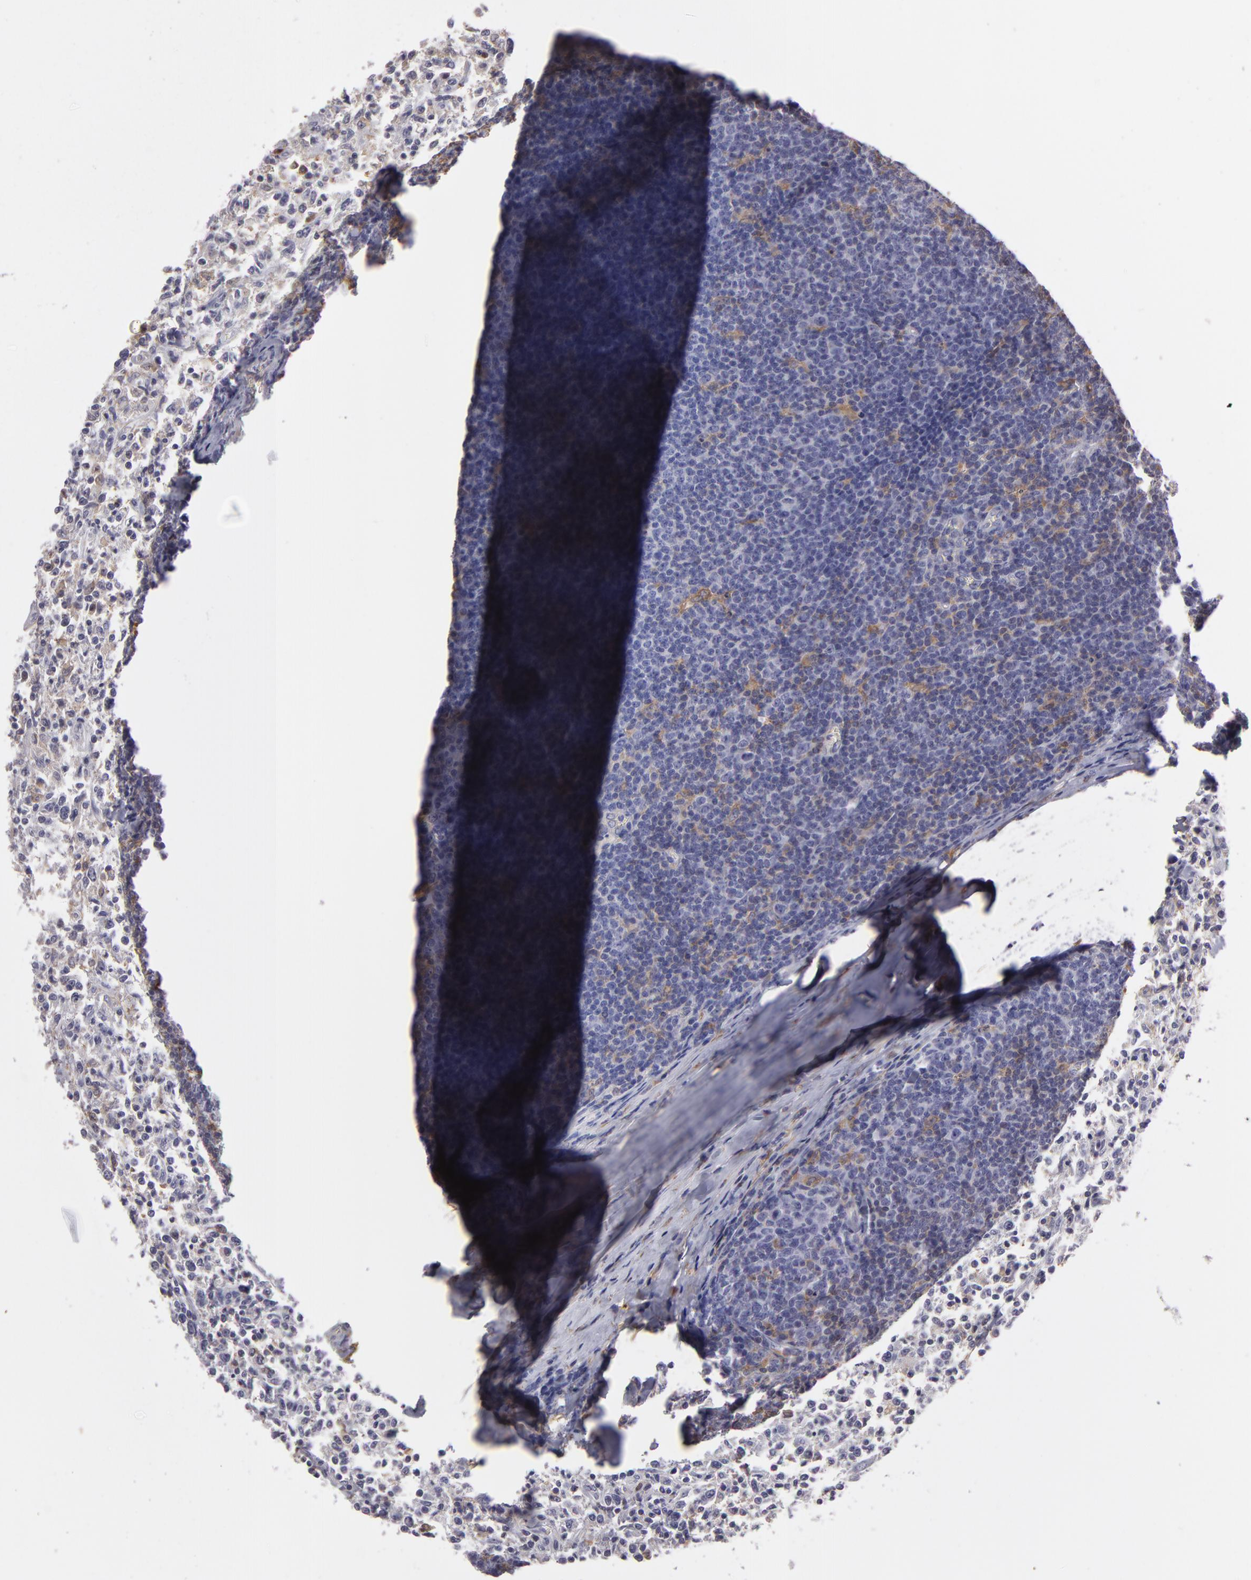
{"staining": {"intensity": "negative", "quantity": "none", "location": "none"}, "tissue": "lymphoma", "cell_type": "Tumor cells", "image_type": "cancer", "snomed": [{"axis": "morphology", "description": "Malignant lymphoma, non-Hodgkin's type, Low grade"}, {"axis": "topography", "description": "Lymph node"}], "caption": "IHC image of human lymphoma stained for a protein (brown), which demonstrates no staining in tumor cells.", "gene": "GNPDA1", "patient": {"sex": "male", "age": 74}}